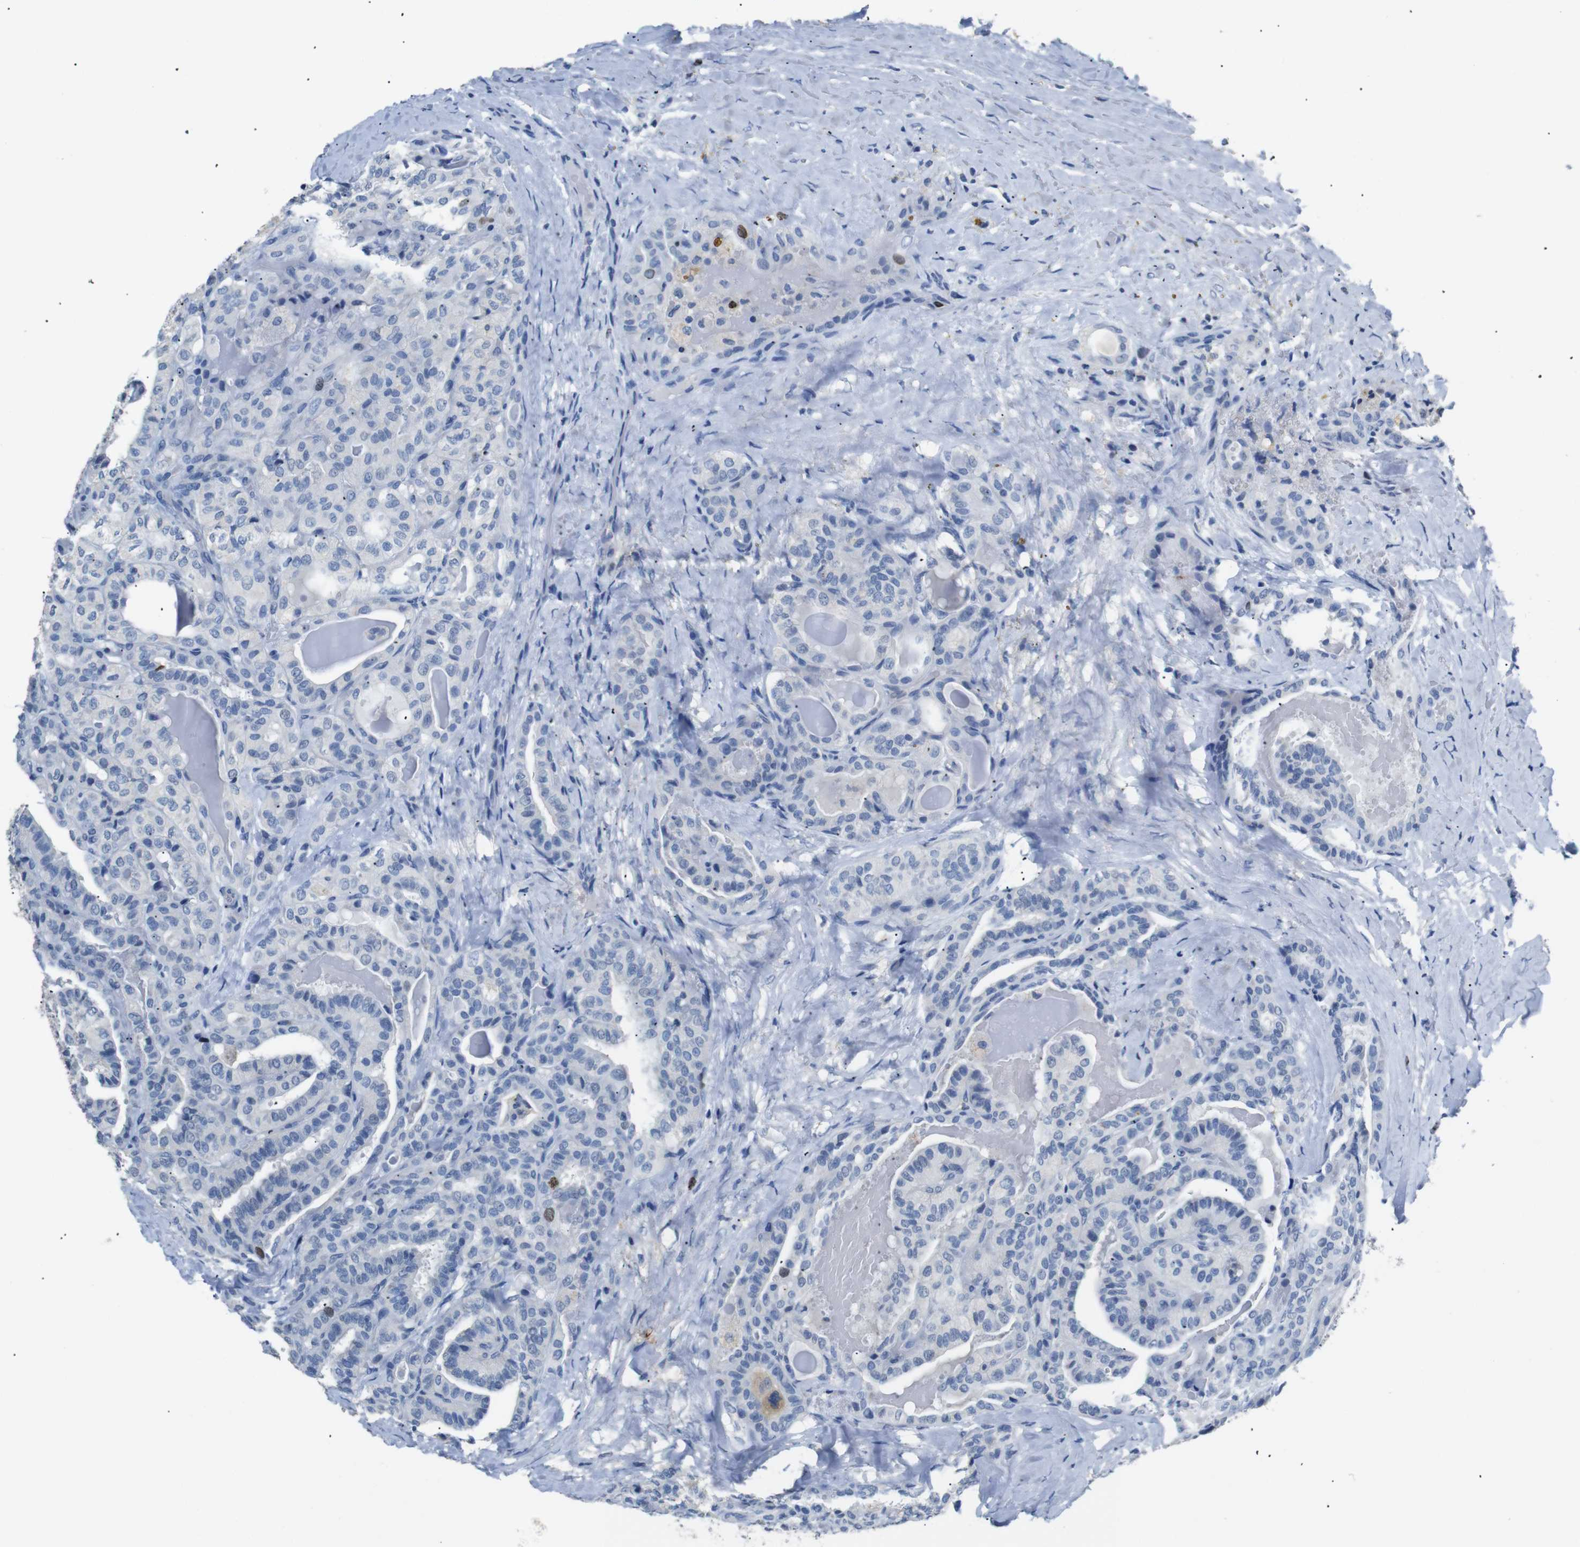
{"staining": {"intensity": "negative", "quantity": "none", "location": "none"}, "tissue": "thyroid cancer", "cell_type": "Tumor cells", "image_type": "cancer", "snomed": [{"axis": "morphology", "description": "Papillary adenocarcinoma, NOS"}, {"axis": "topography", "description": "Thyroid gland"}], "caption": "Tumor cells are negative for protein expression in human thyroid cancer.", "gene": "INCENP", "patient": {"sex": "male", "age": 77}}